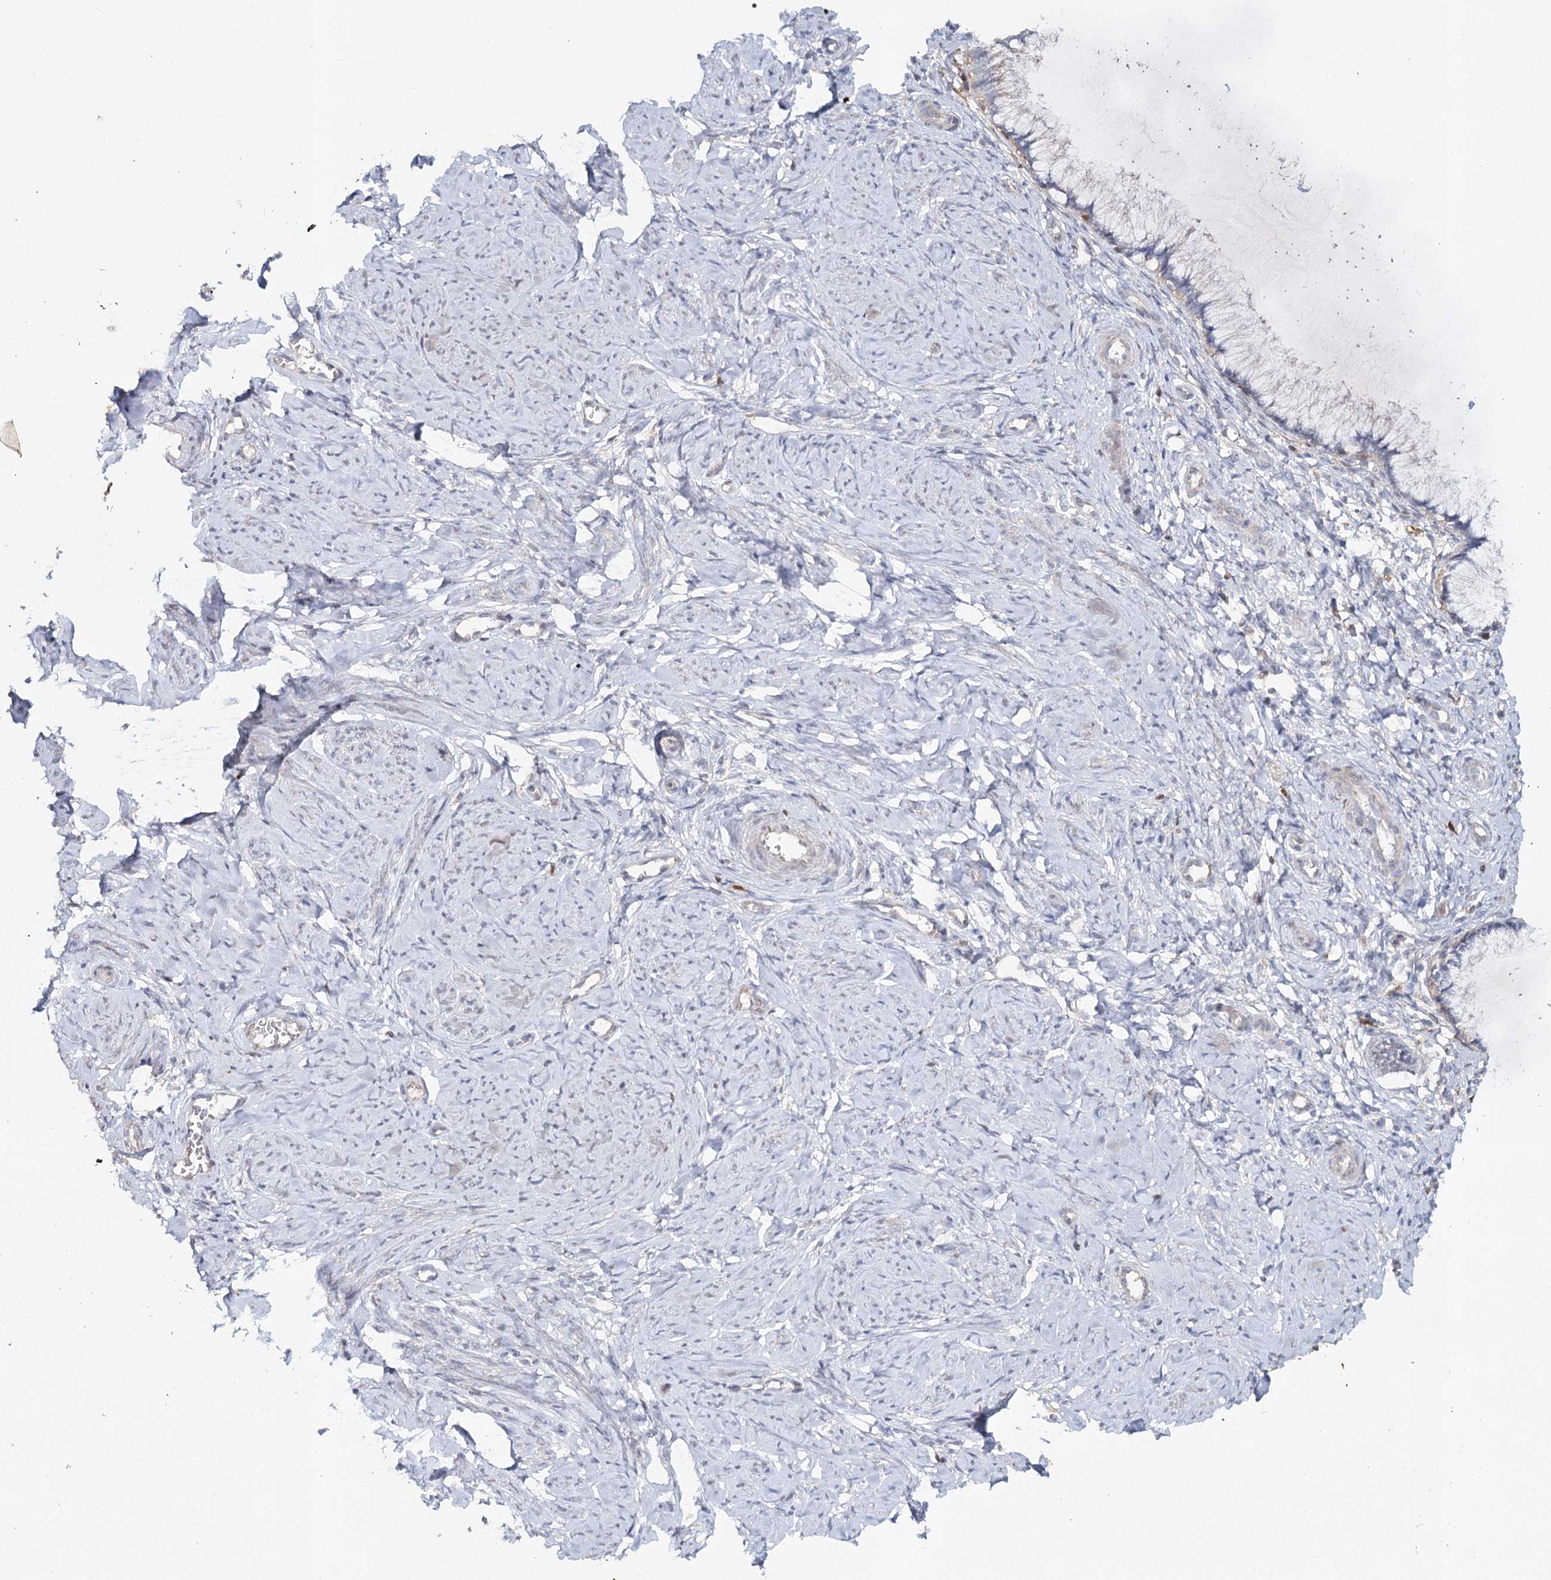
{"staining": {"intensity": "negative", "quantity": "none", "location": "none"}, "tissue": "cervix", "cell_type": "Glandular cells", "image_type": "normal", "snomed": [{"axis": "morphology", "description": "Normal tissue, NOS"}, {"axis": "morphology", "description": "Adenocarcinoma, NOS"}, {"axis": "topography", "description": "Cervix"}], "caption": "This is a histopathology image of IHC staining of benign cervix, which shows no staining in glandular cells. The staining is performed using DAB (3,3'-diaminobenzidine) brown chromogen with nuclei counter-stained in using hematoxylin.", "gene": "SLC41A2", "patient": {"sex": "female", "age": 29}}